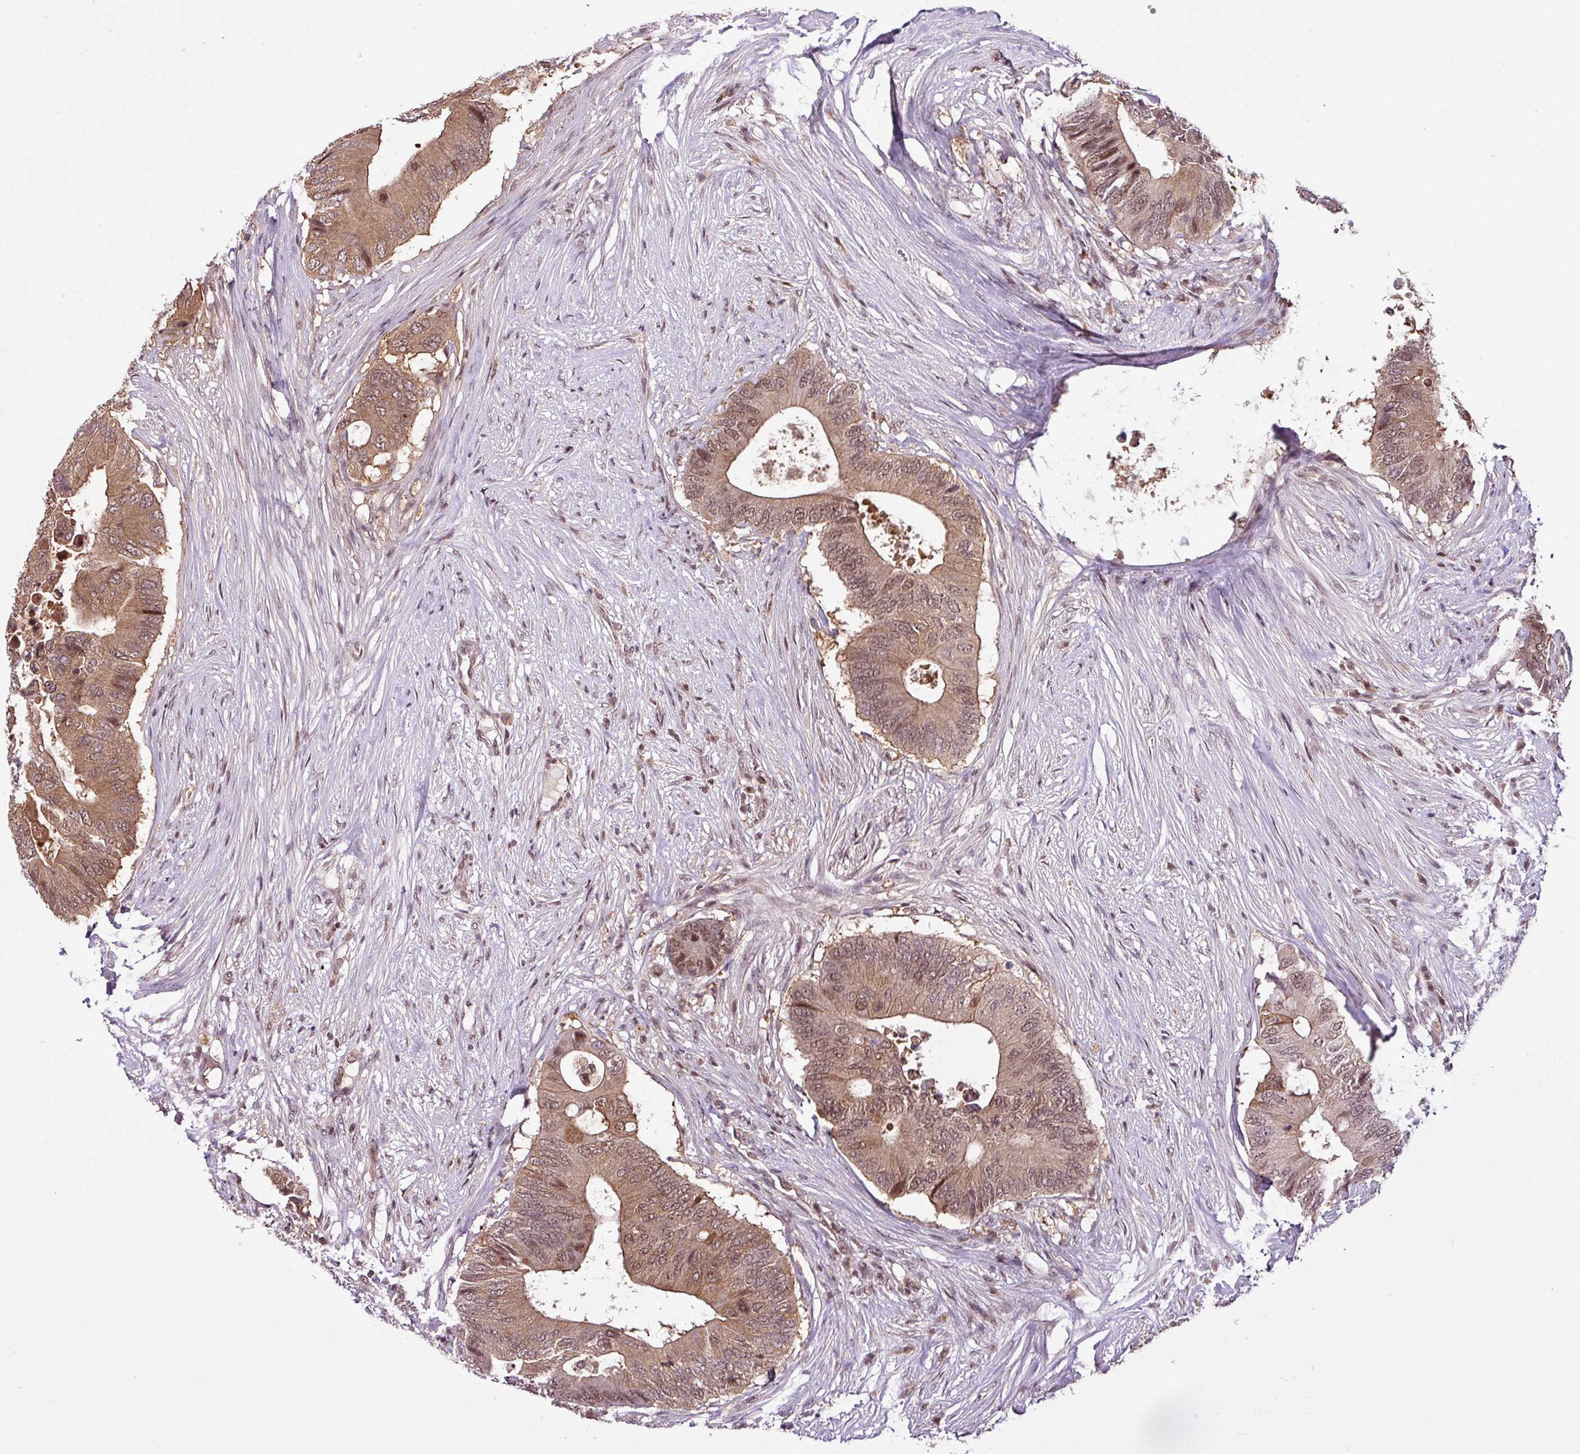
{"staining": {"intensity": "moderate", "quantity": ">75%", "location": "cytoplasmic/membranous,nuclear"}, "tissue": "colorectal cancer", "cell_type": "Tumor cells", "image_type": "cancer", "snomed": [{"axis": "morphology", "description": "Adenocarcinoma, NOS"}, {"axis": "topography", "description": "Colon"}], "caption": "Adenocarcinoma (colorectal) tissue displays moderate cytoplasmic/membranous and nuclear positivity in approximately >75% of tumor cells", "gene": "ITPKC", "patient": {"sex": "male", "age": 71}}